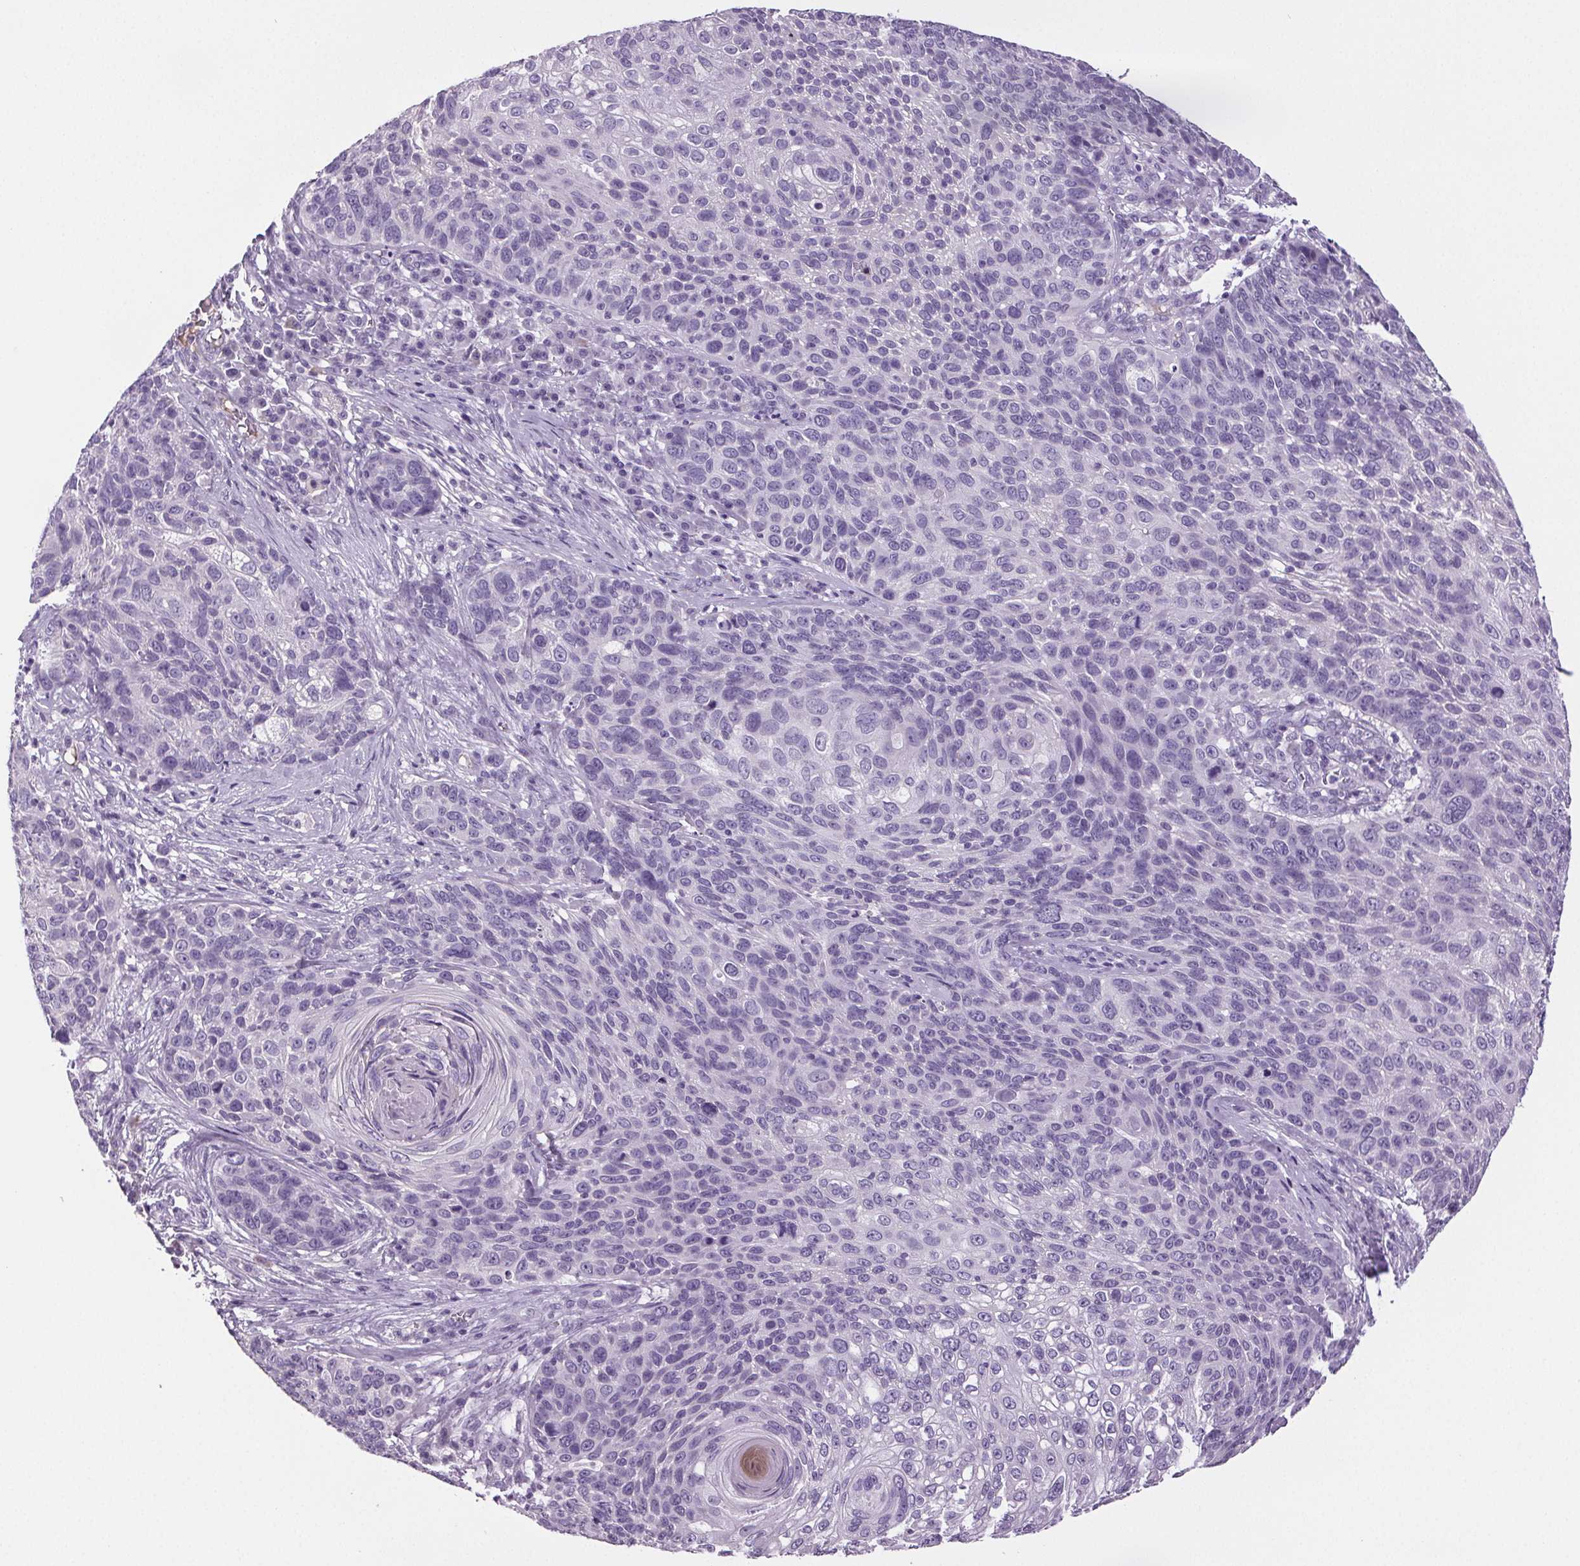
{"staining": {"intensity": "negative", "quantity": "none", "location": "none"}, "tissue": "skin cancer", "cell_type": "Tumor cells", "image_type": "cancer", "snomed": [{"axis": "morphology", "description": "Squamous cell carcinoma, NOS"}, {"axis": "topography", "description": "Skin"}], "caption": "Tumor cells show no significant expression in skin squamous cell carcinoma. (Brightfield microscopy of DAB IHC at high magnification).", "gene": "CD5L", "patient": {"sex": "male", "age": 92}}